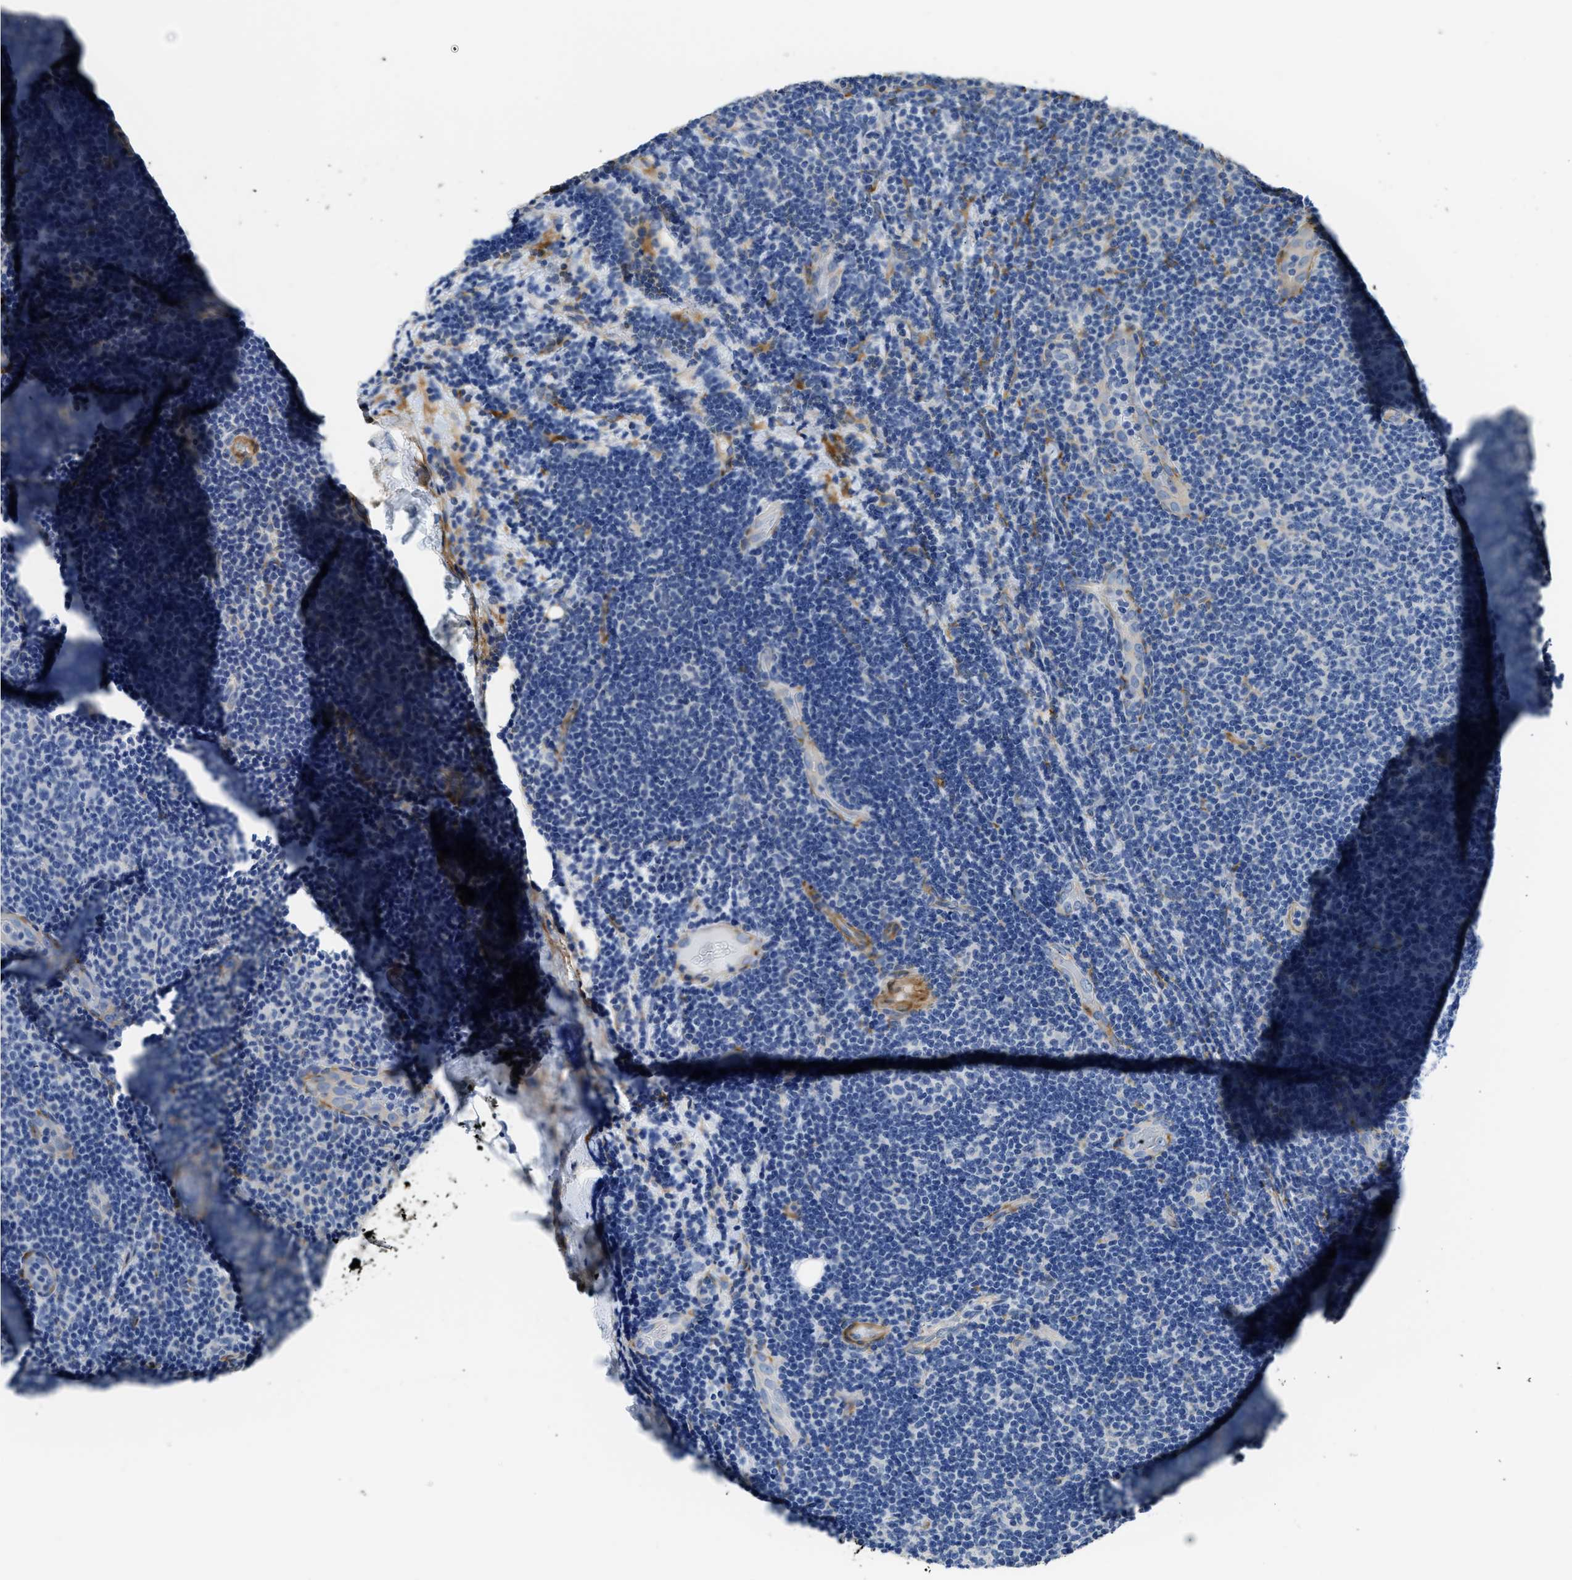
{"staining": {"intensity": "negative", "quantity": "none", "location": "none"}, "tissue": "lymphoma", "cell_type": "Tumor cells", "image_type": "cancer", "snomed": [{"axis": "morphology", "description": "Malignant lymphoma, non-Hodgkin's type, Low grade"}, {"axis": "topography", "description": "Lymph node"}], "caption": "Immunohistochemistry of human lymphoma exhibits no expression in tumor cells.", "gene": "ZSWIM5", "patient": {"sex": "male", "age": 83}}